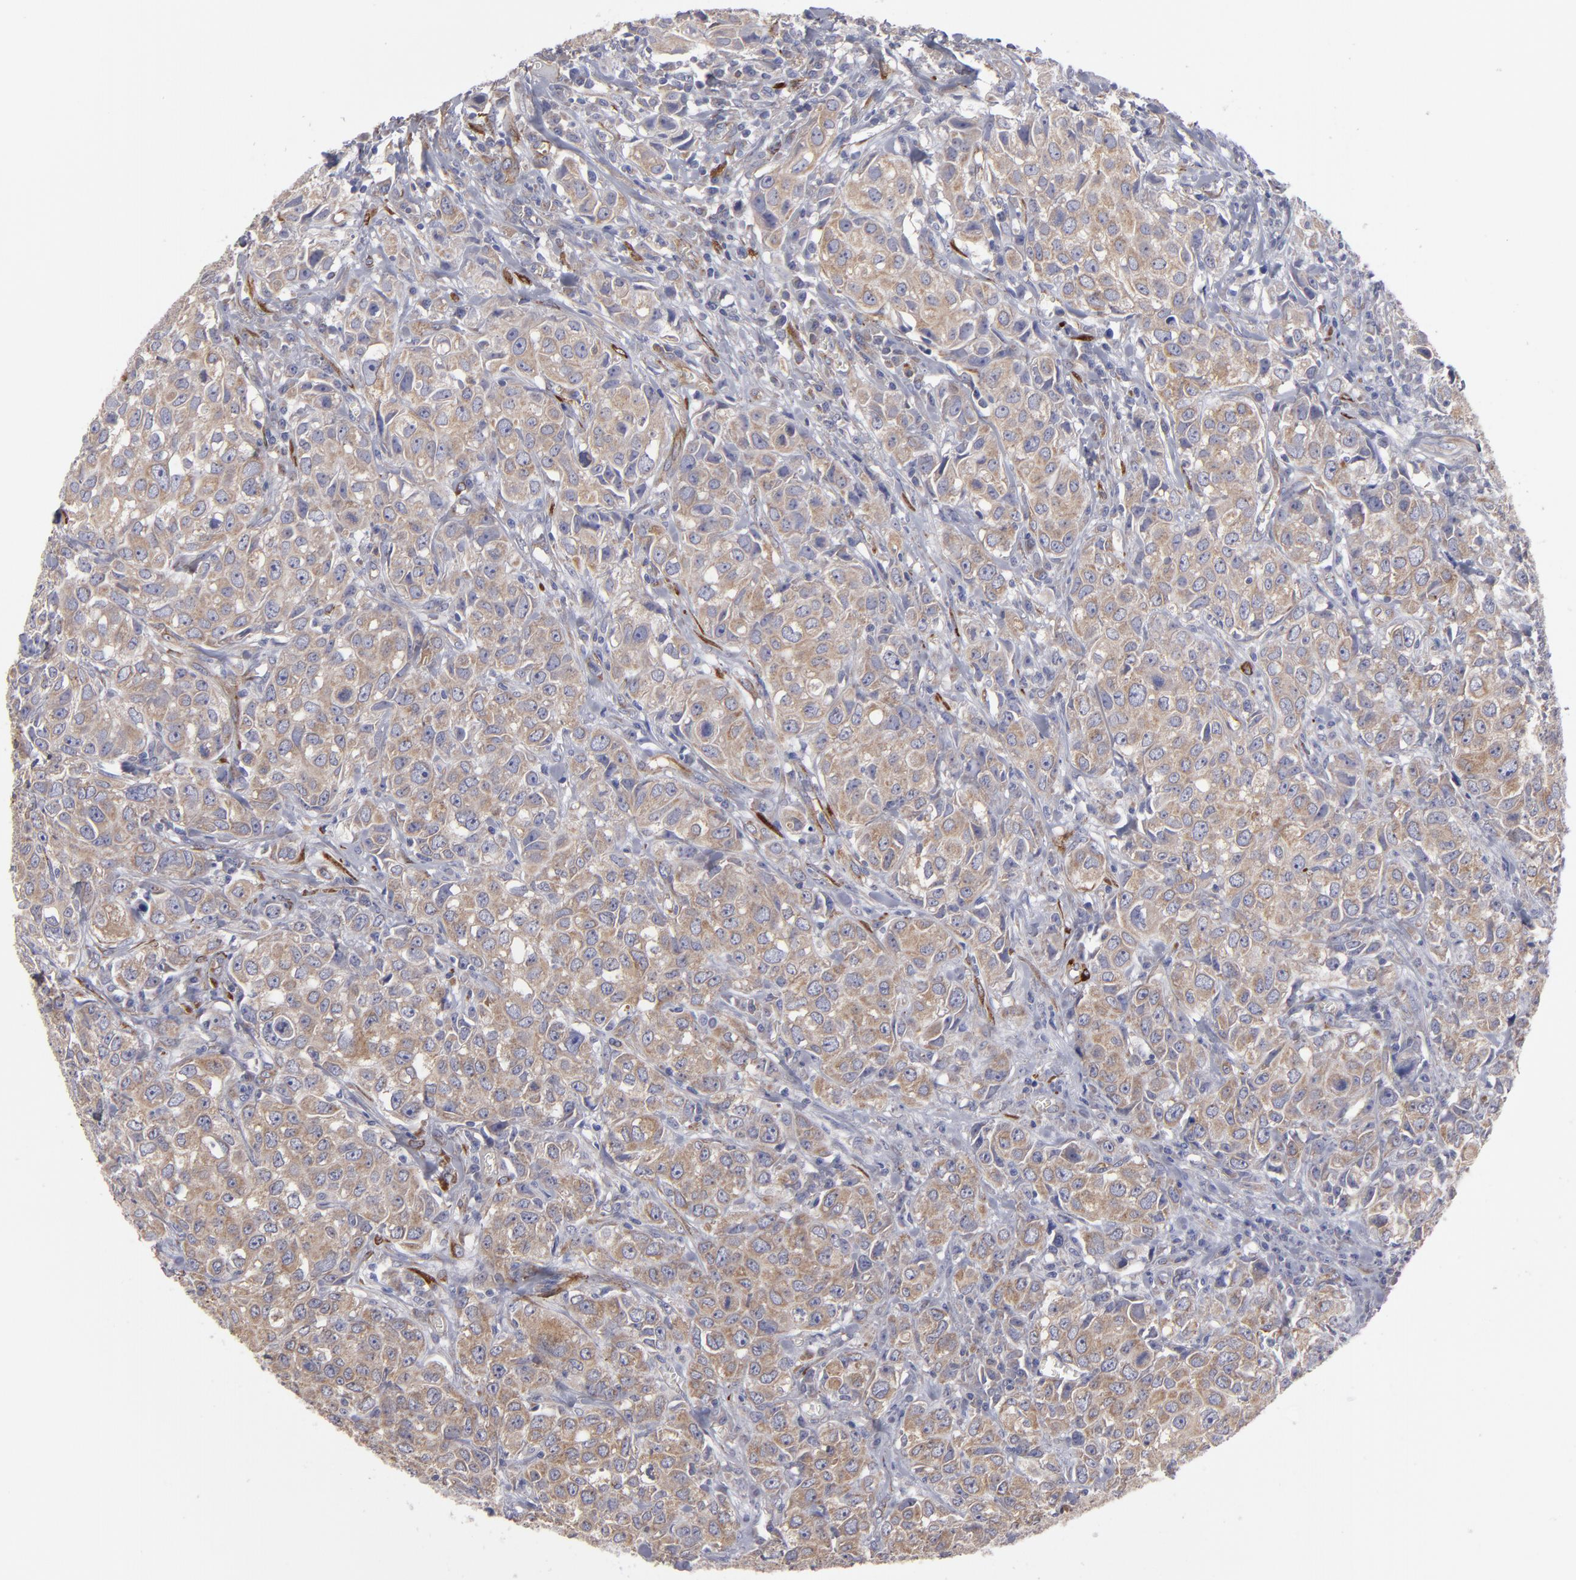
{"staining": {"intensity": "weak", "quantity": ">75%", "location": "cytoplasmic/membranous"}, "tissue": "urothelial cancer", "cell_type": "Tumor cells", "image_type": "cancer", "snomed": [{"axis": "morphology", "description": "Urothelial carcinoma, High grade"}, {"axis": "topography", "description": "Urinary bladder"}], "caption": "Urothelial carcinoma (high-grade) was stained to show a protein in brown. There is low levels of weak cytoplasmic/membranous staining in about >75% of tumor cells.", "gene": "SLMAP", "patient": {"sex": "female", "age": 75}}